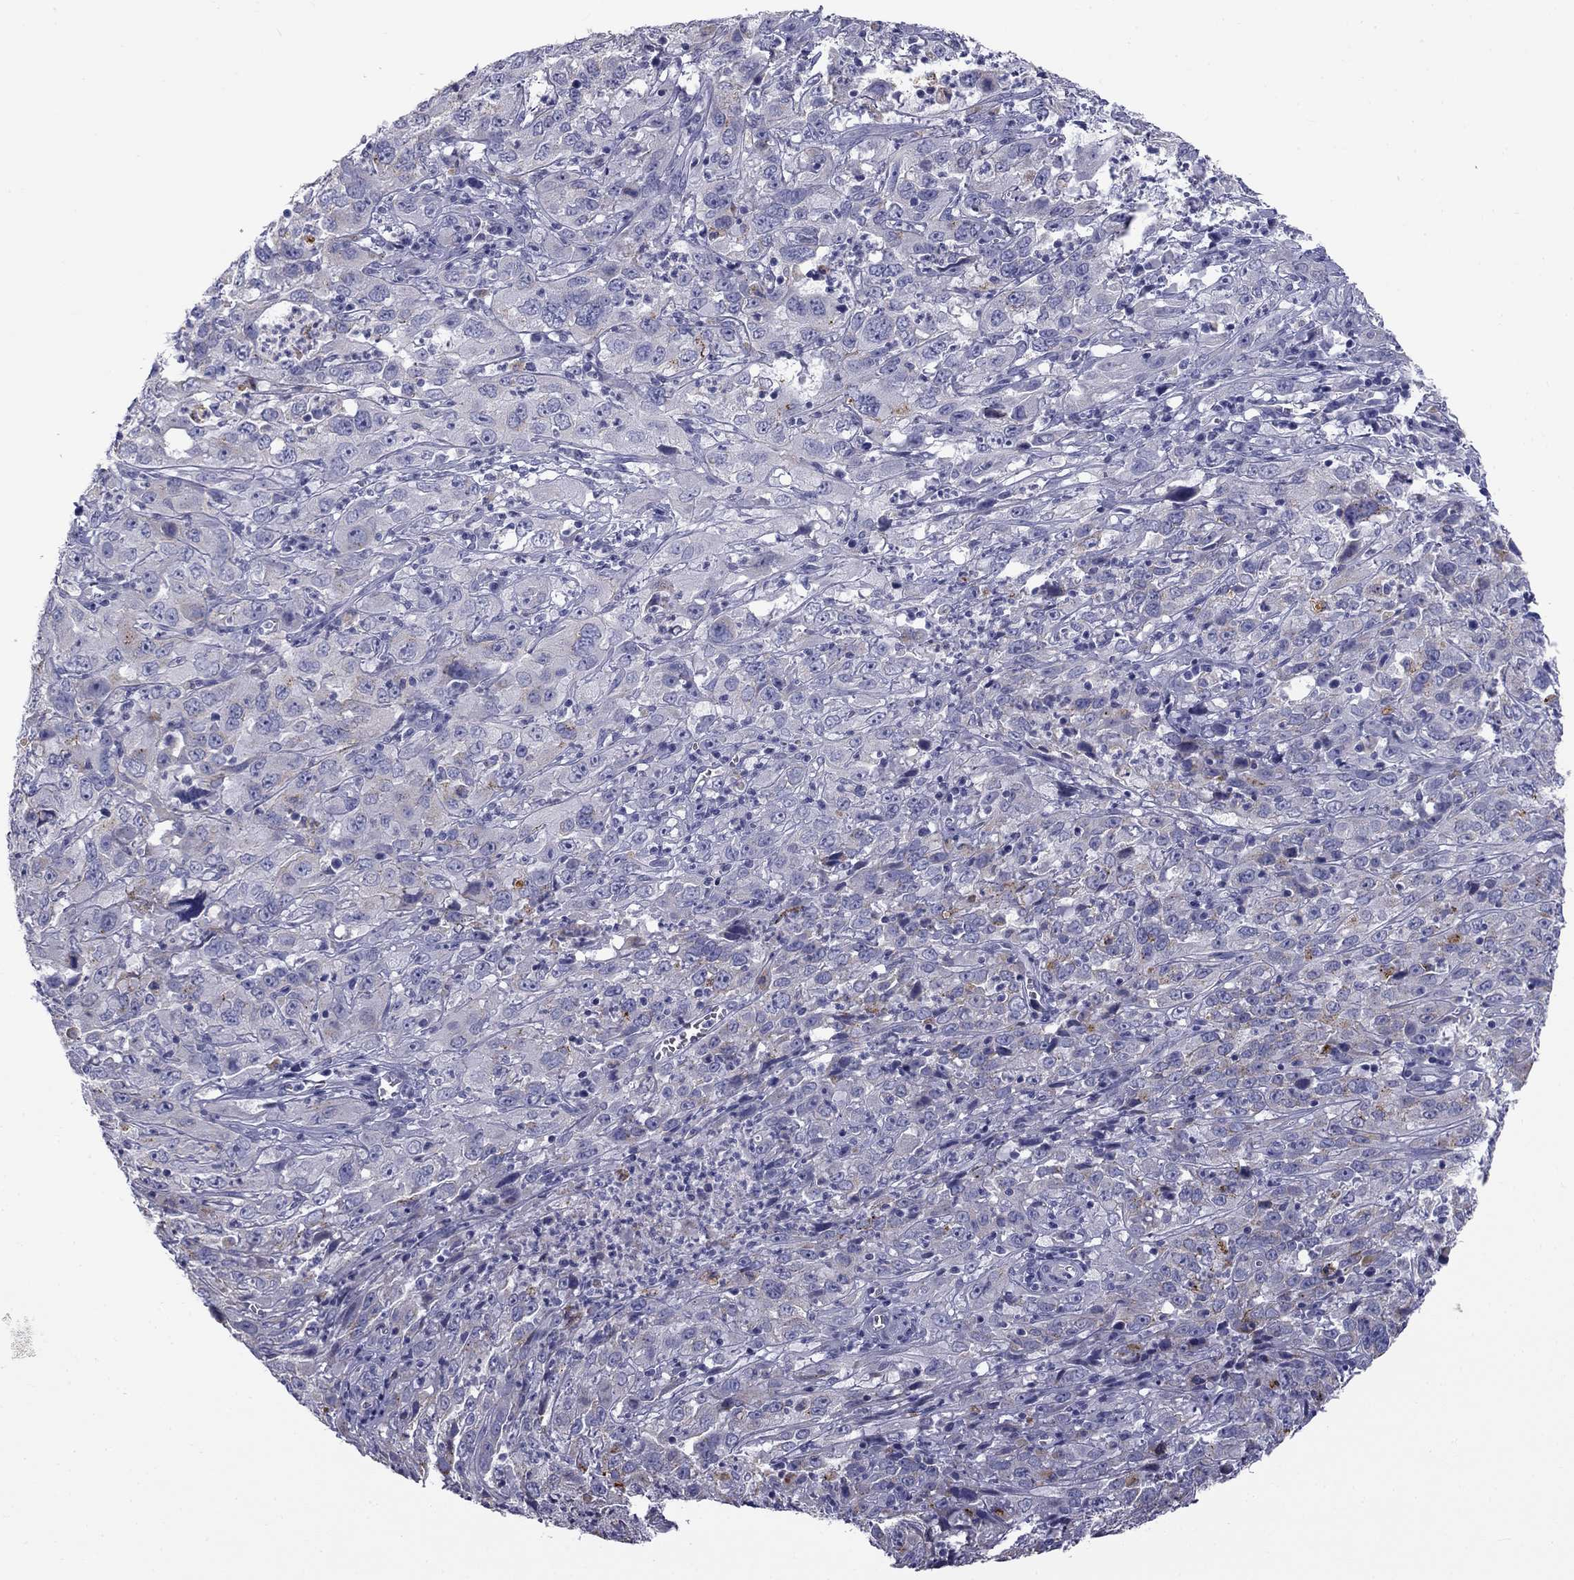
{"staining": {"intensity": "weak", "quantity": "<25%", "location": "cytoplasmic/membranous"}, "tissue": "cervical cancer", "cell_type": "Tumor cells", "image_type": "cancer", "snomed": [{"axis": "morphology", "description": "Squamous cell carcinoma, NOS"}, {"axis": "topography", "description": "Cervix"}], "caption": "Immunohistochemistry photomicrograph of human cervical cancer (squamous cell carcinoma) stained for a protein (brown), which reveals no staining in tumor cells.", "gene": "CLPSL2", "patient": {"sex": "female", "age": 32}}